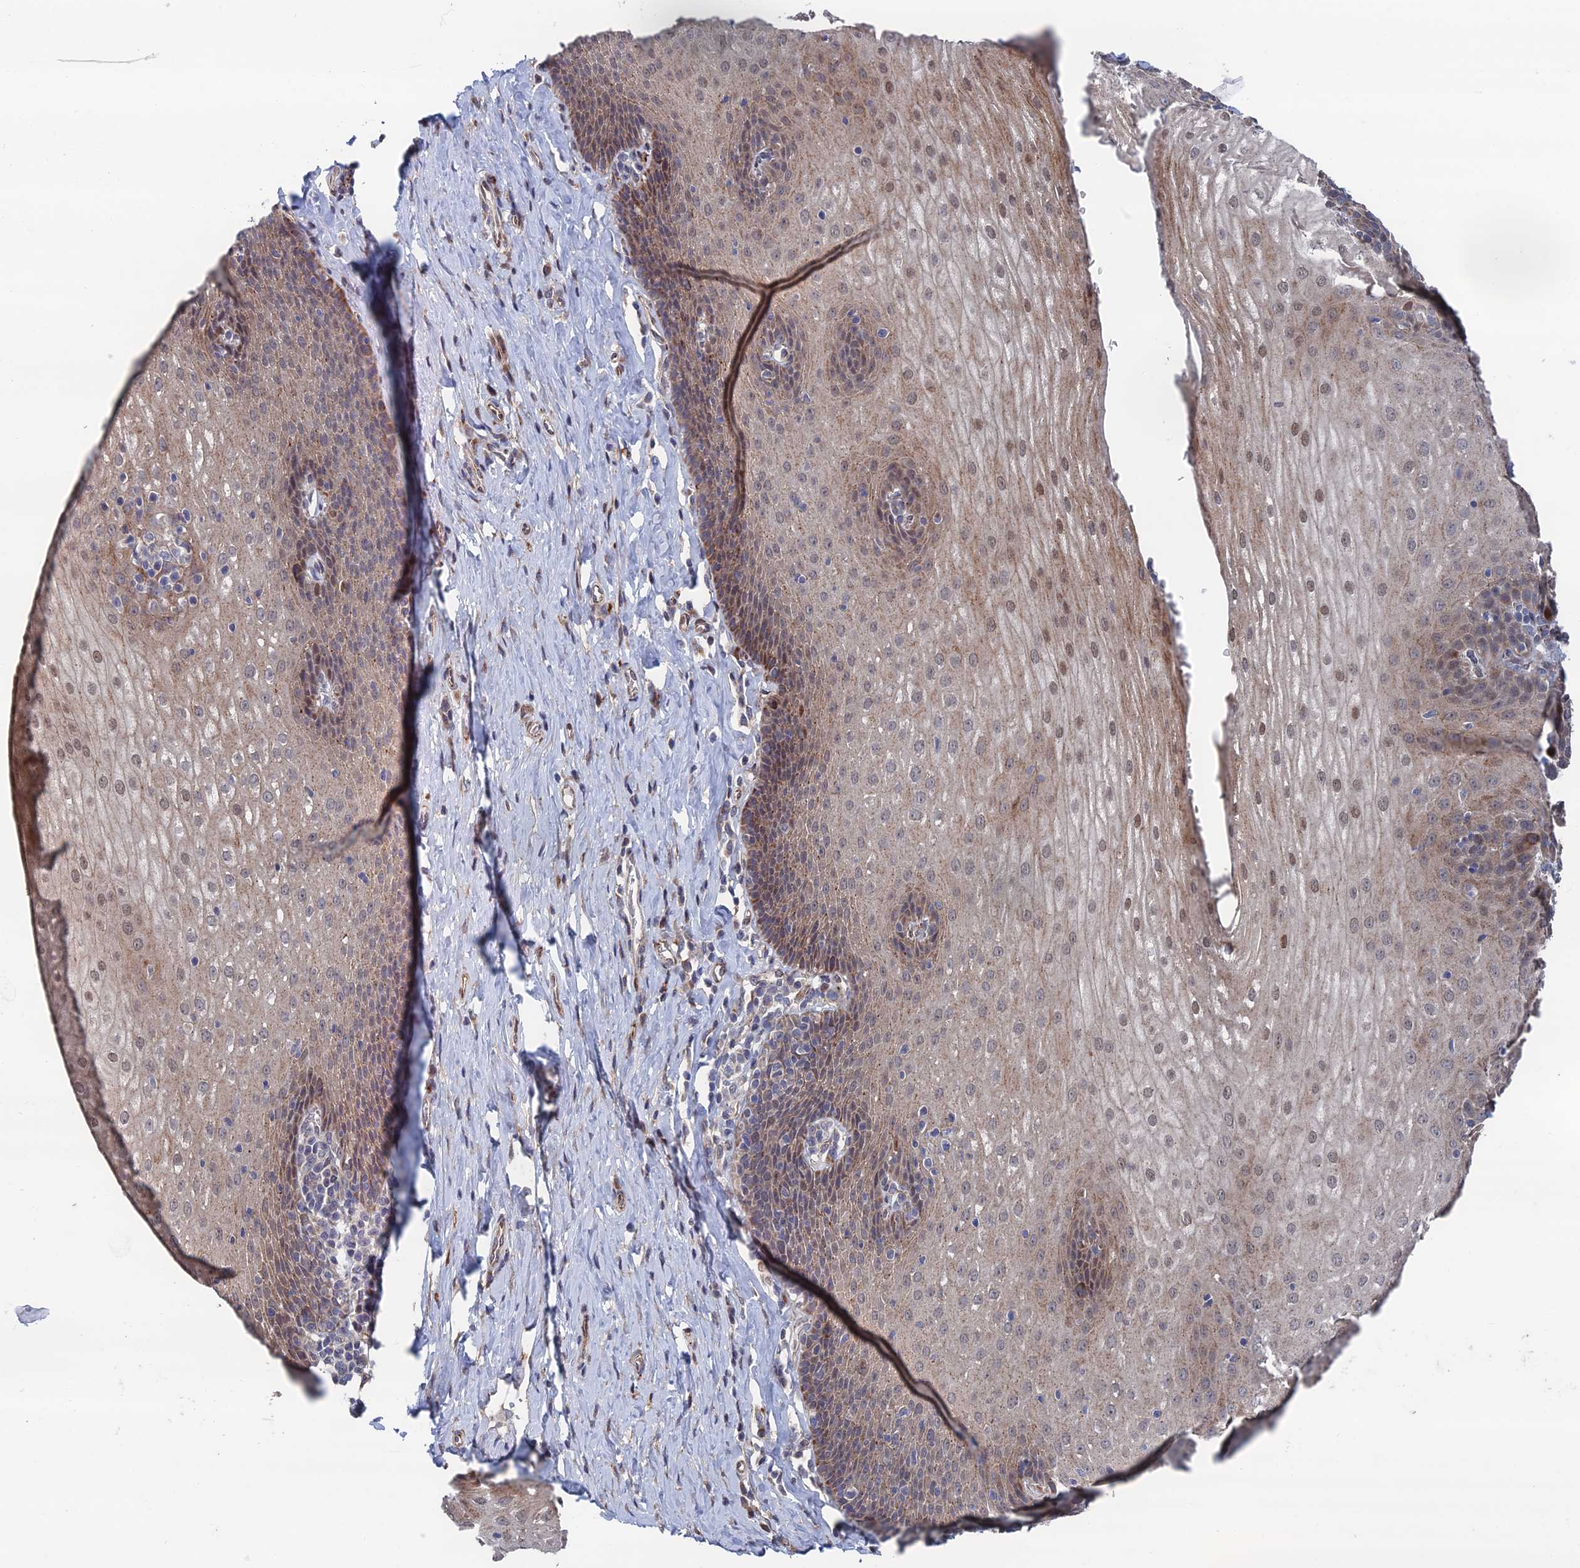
{"staining": {"intensity": "moderate", "quantity": "<25%", "location": "cytoplasmic/membranous,nuclear"}, "tissue": "esophagus", "cell_type": "Squamous epithelial cells", "image_type": "normal", "snomed": [{"axis": "morphology", "description": "Normal tissue, NOS"}, {"axis": "topography", "description": "Esophagus"}], "caption": "DAB (3,3'-diaminobenzidine) immunohistochemical staining of normal human esophagus reveals moderate cytoplasmic/membranous,nuclear protein positivity in approximately <25% of squamous epithelial cells.", "gene": "GTF2IRD1", "patient": {"sex": "female", "age": 61}}